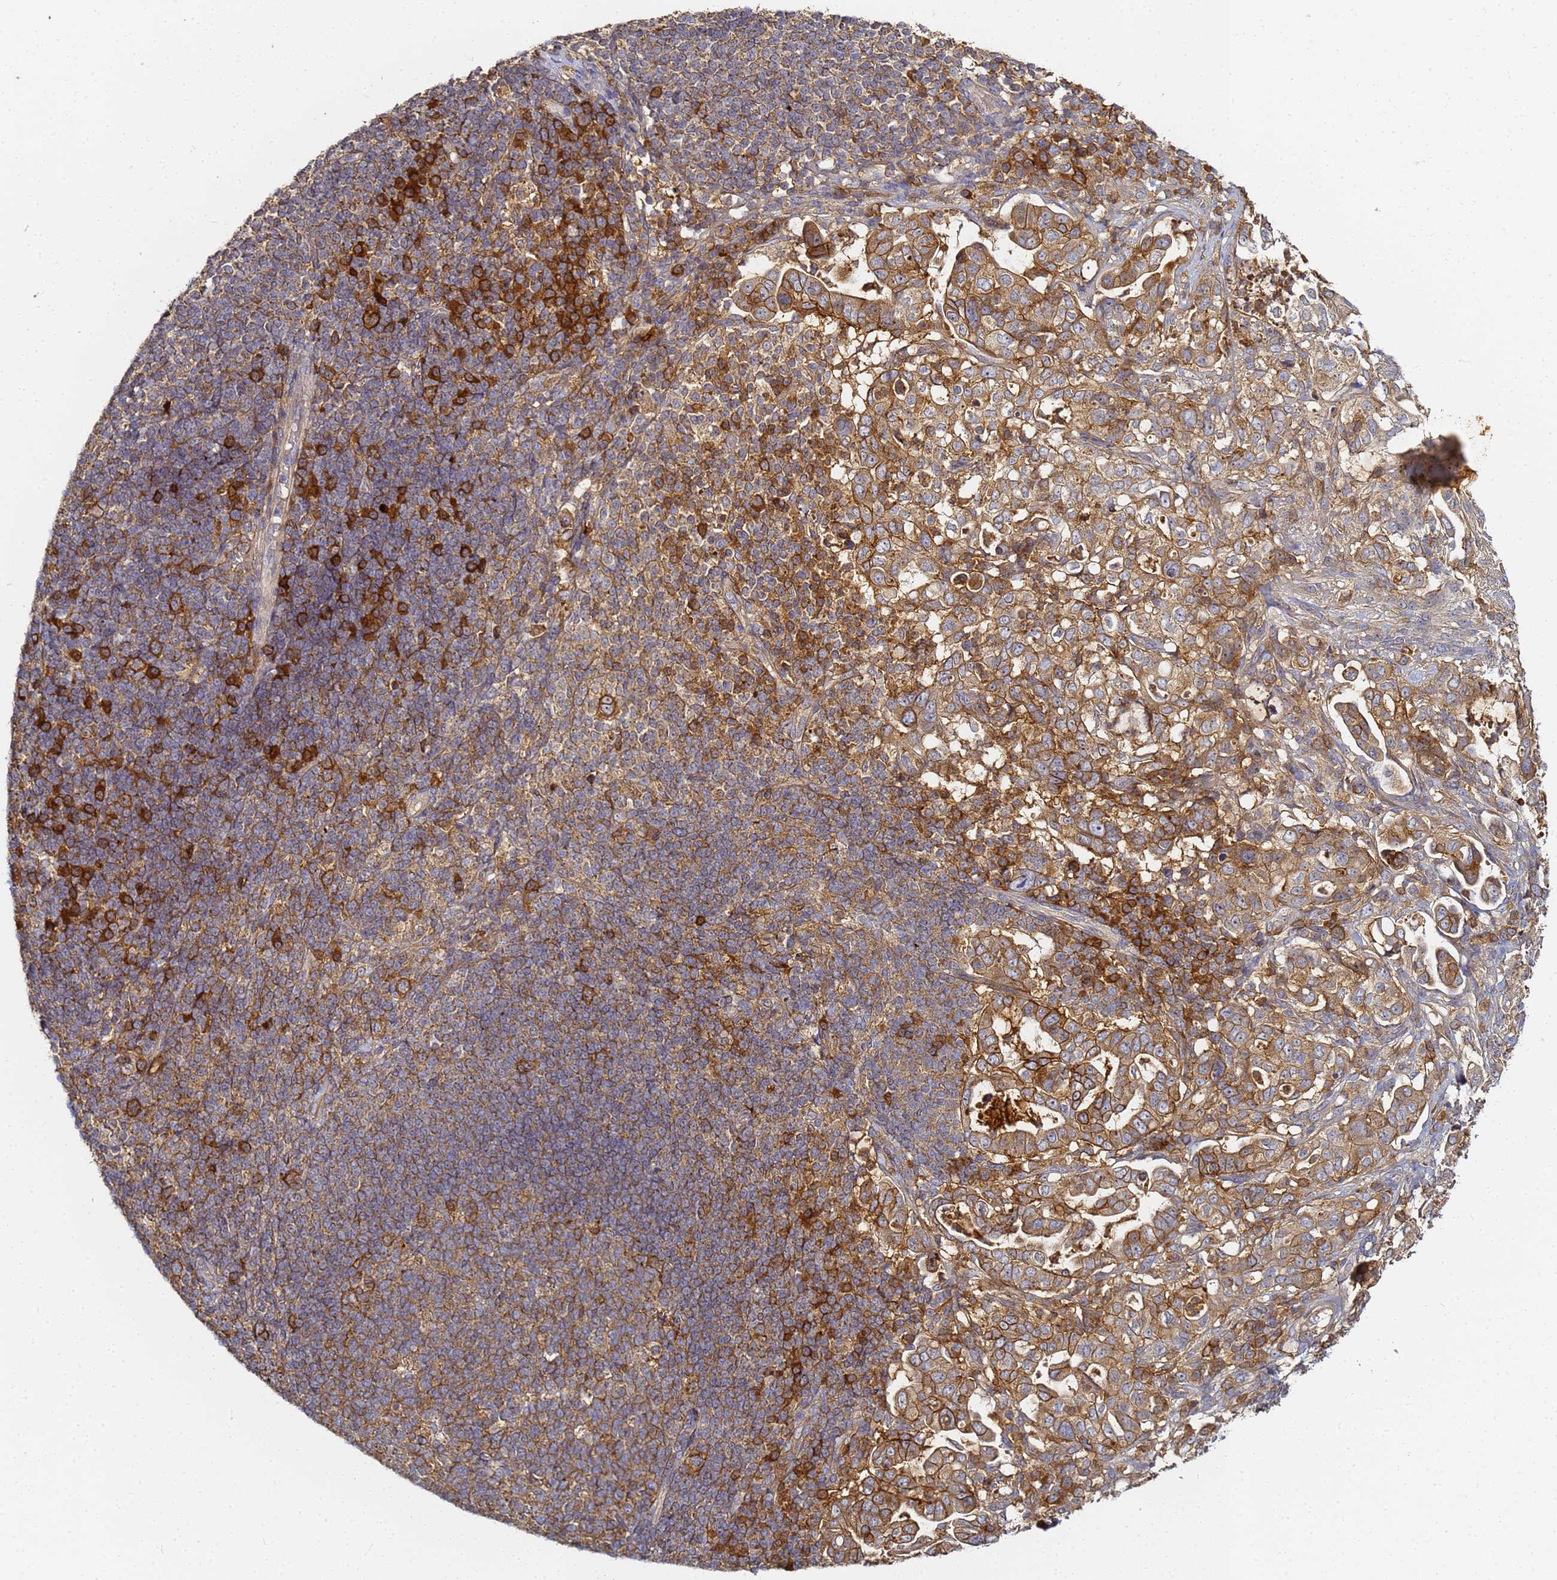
{"staining": {"intensity": "moderate", "quantity": ">75%", "location": "cytoplasmic/membranous"}, "tissue": "pancreatic cancer", "cell_type": "Tumor cells", "image_type": "cancer", "snomed": [{"axis": "morphology", "description": "Normal tissue, NOS"}, {"axis": "morphology", "description": "Adenocarcinoma, NOS"}, {"axis": "topography", "description": "Lymph node"}, {"axis": "topography", "description": "Pancreas"}], "caption": "Immunohistochemical staining of pancreatic cancer (adenocarcinoma) exhibits moderate cytoplasmic/membranous protein positivity in about >75% of tumor cells.", "gene": "LRRC69", "patient": {"sex": "female", "age": 67}}